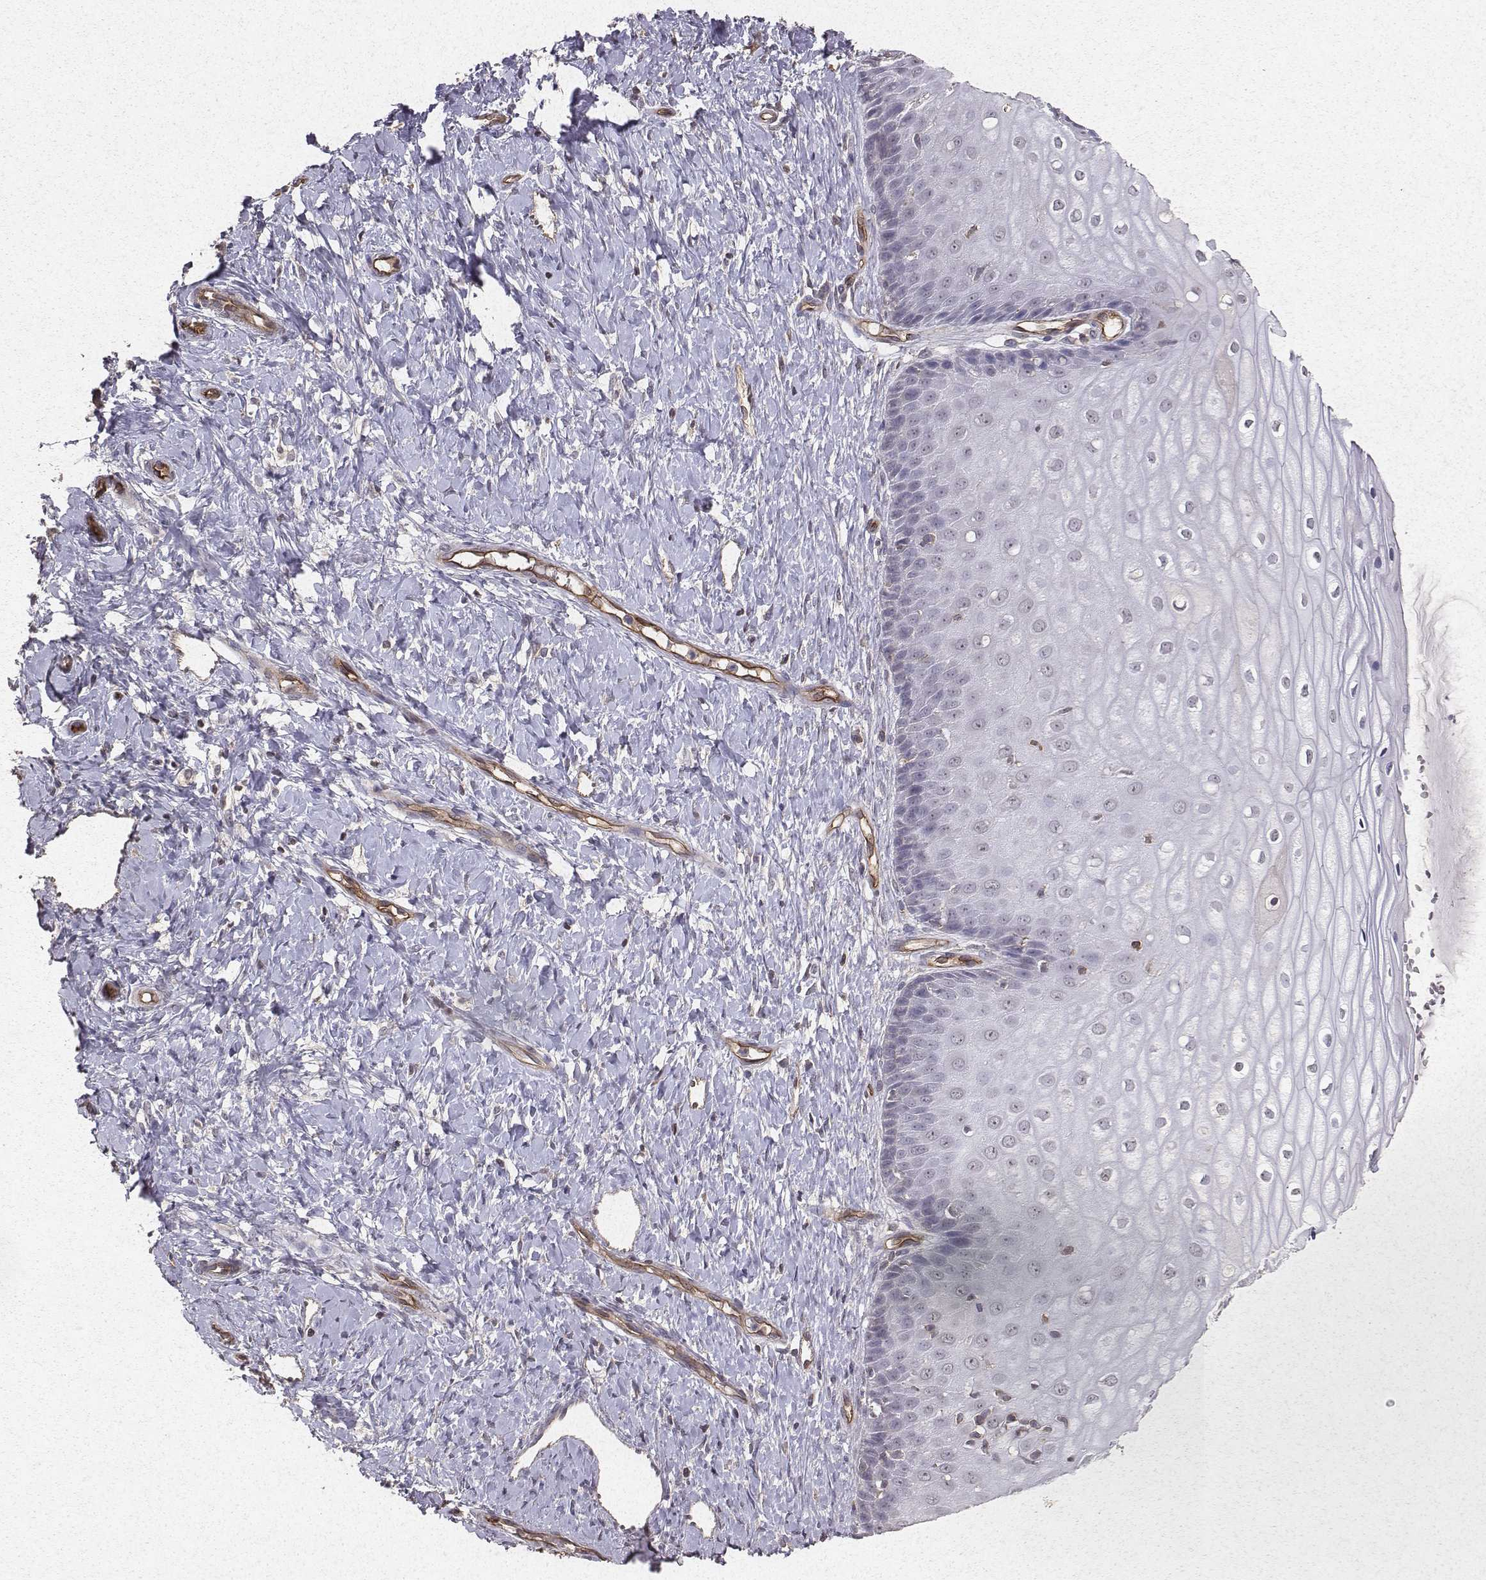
{"staining": {"intensity": "negative", "quantity": "none", "location": "none"}, "tissue": "cervix", "cell_type": "Squamous epithelial cells", "image_type": "normal", "snomed": [{"axis": "morphology", "description": "Normal tissue, NOS"}, {"axis": "topography", "description": "Cervix"}], "caption": "Immunohistochemistry (IHC) photomicrograph of benign cervix stained for a protein (brown), which shows no positivity in squamous epithelial cells. The staining is performed using DAB (3,3'-diaminobenzidine) brown chromogen with nuclei counter-stained in using hematoxylin.", "gene": "PTPRG", "patient": {"sex": "female", "age": 37}}